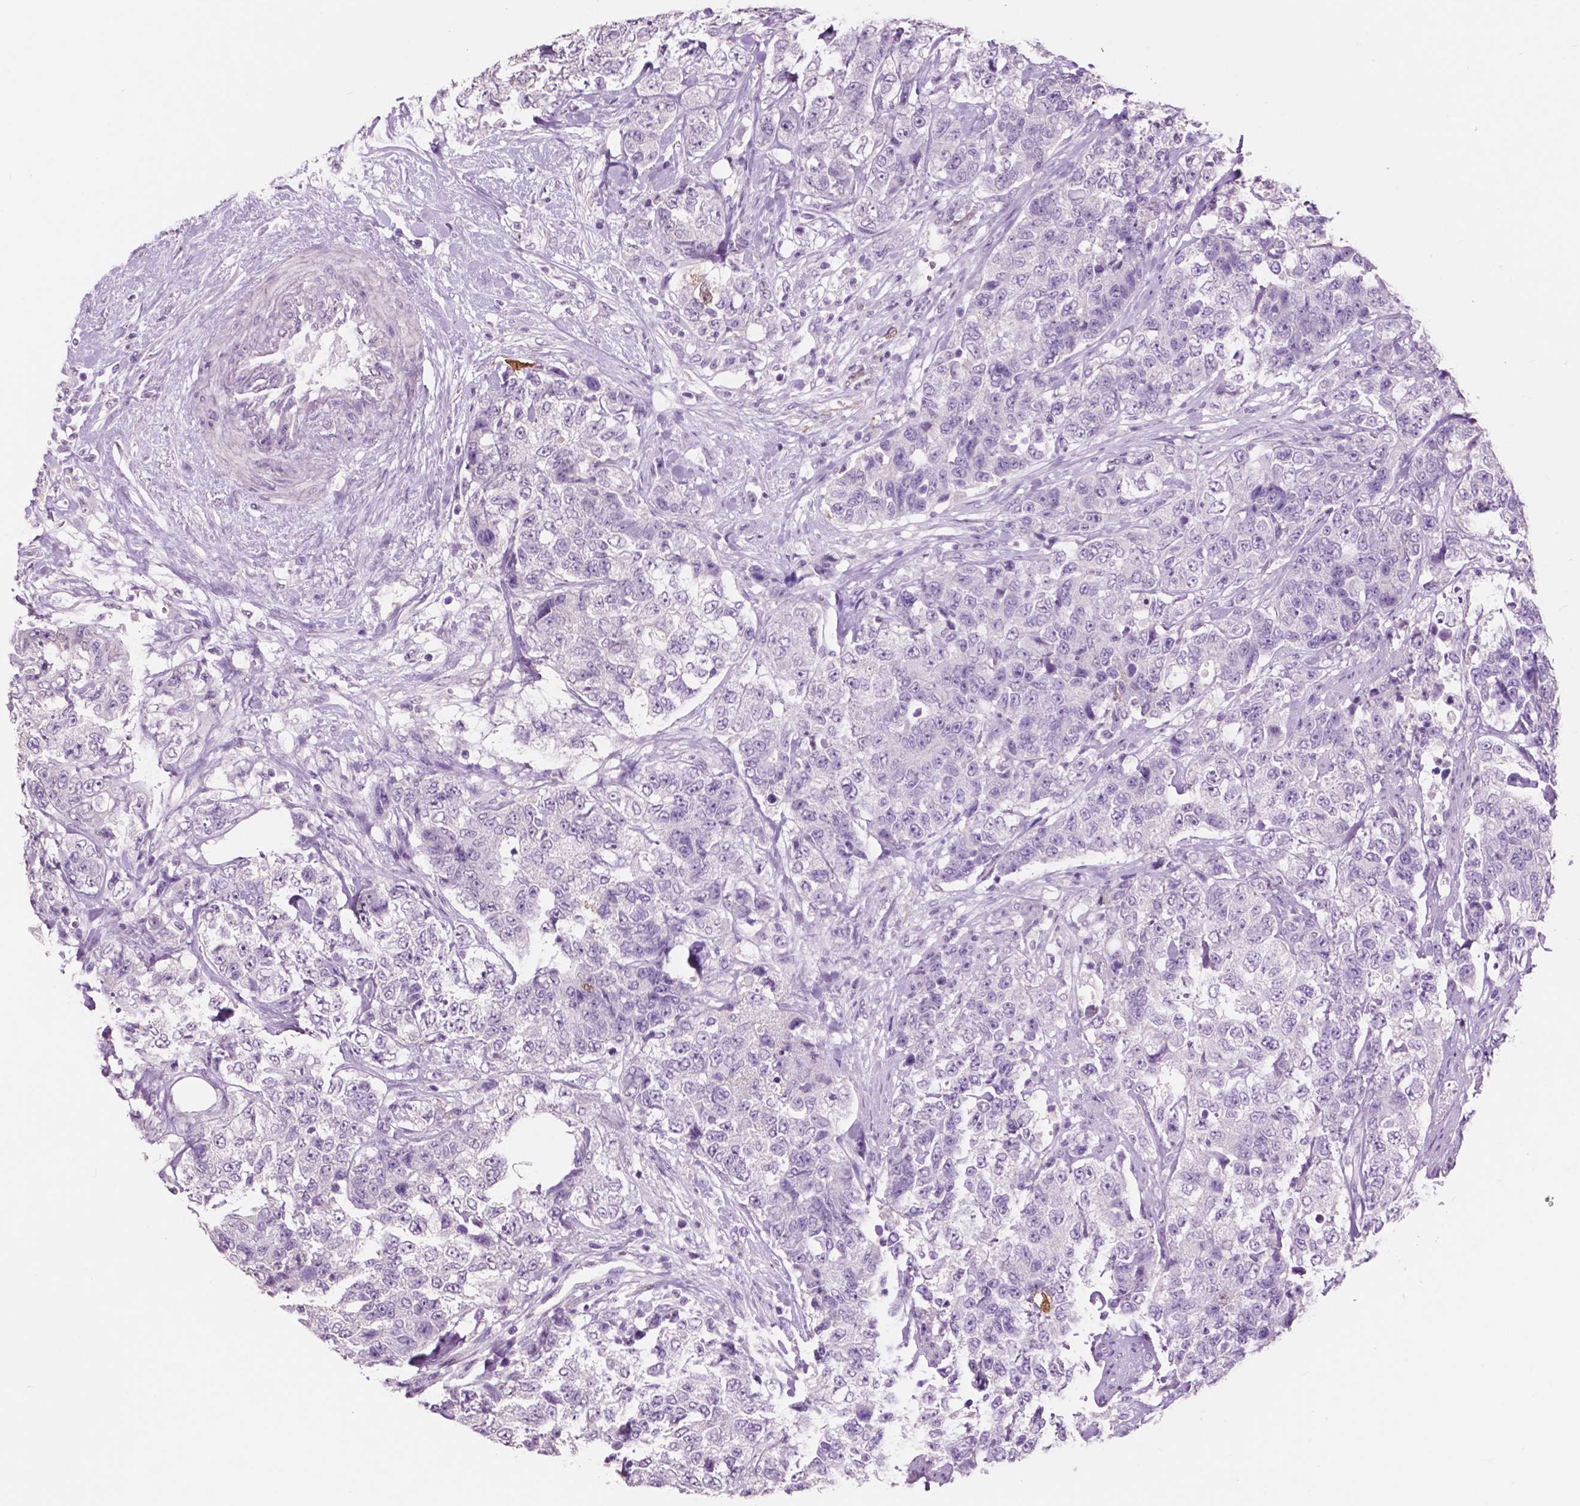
{"staining": {"intensity": "negative", "quantity": "none", "location": "none"}, "tissue": "urothelial cancer", "cell_type": "Tumor cells", "image_type": "cancer", "snomed": [{"axis": "morphology", "description": "Urothelial carcinoma, High grade"}, {"axis": "topography", "description": "Urinary bladder"}], "caption": "Histopathology image shows no protein expression in tumor cells of high-grade urothelial carcinoma tissue. The staining is performed using DAB brown chromogen with nuclei counter-stained in using hematoxylin.", "gene": "IDO1", "patient": {"sex": "female", "age": 78}}